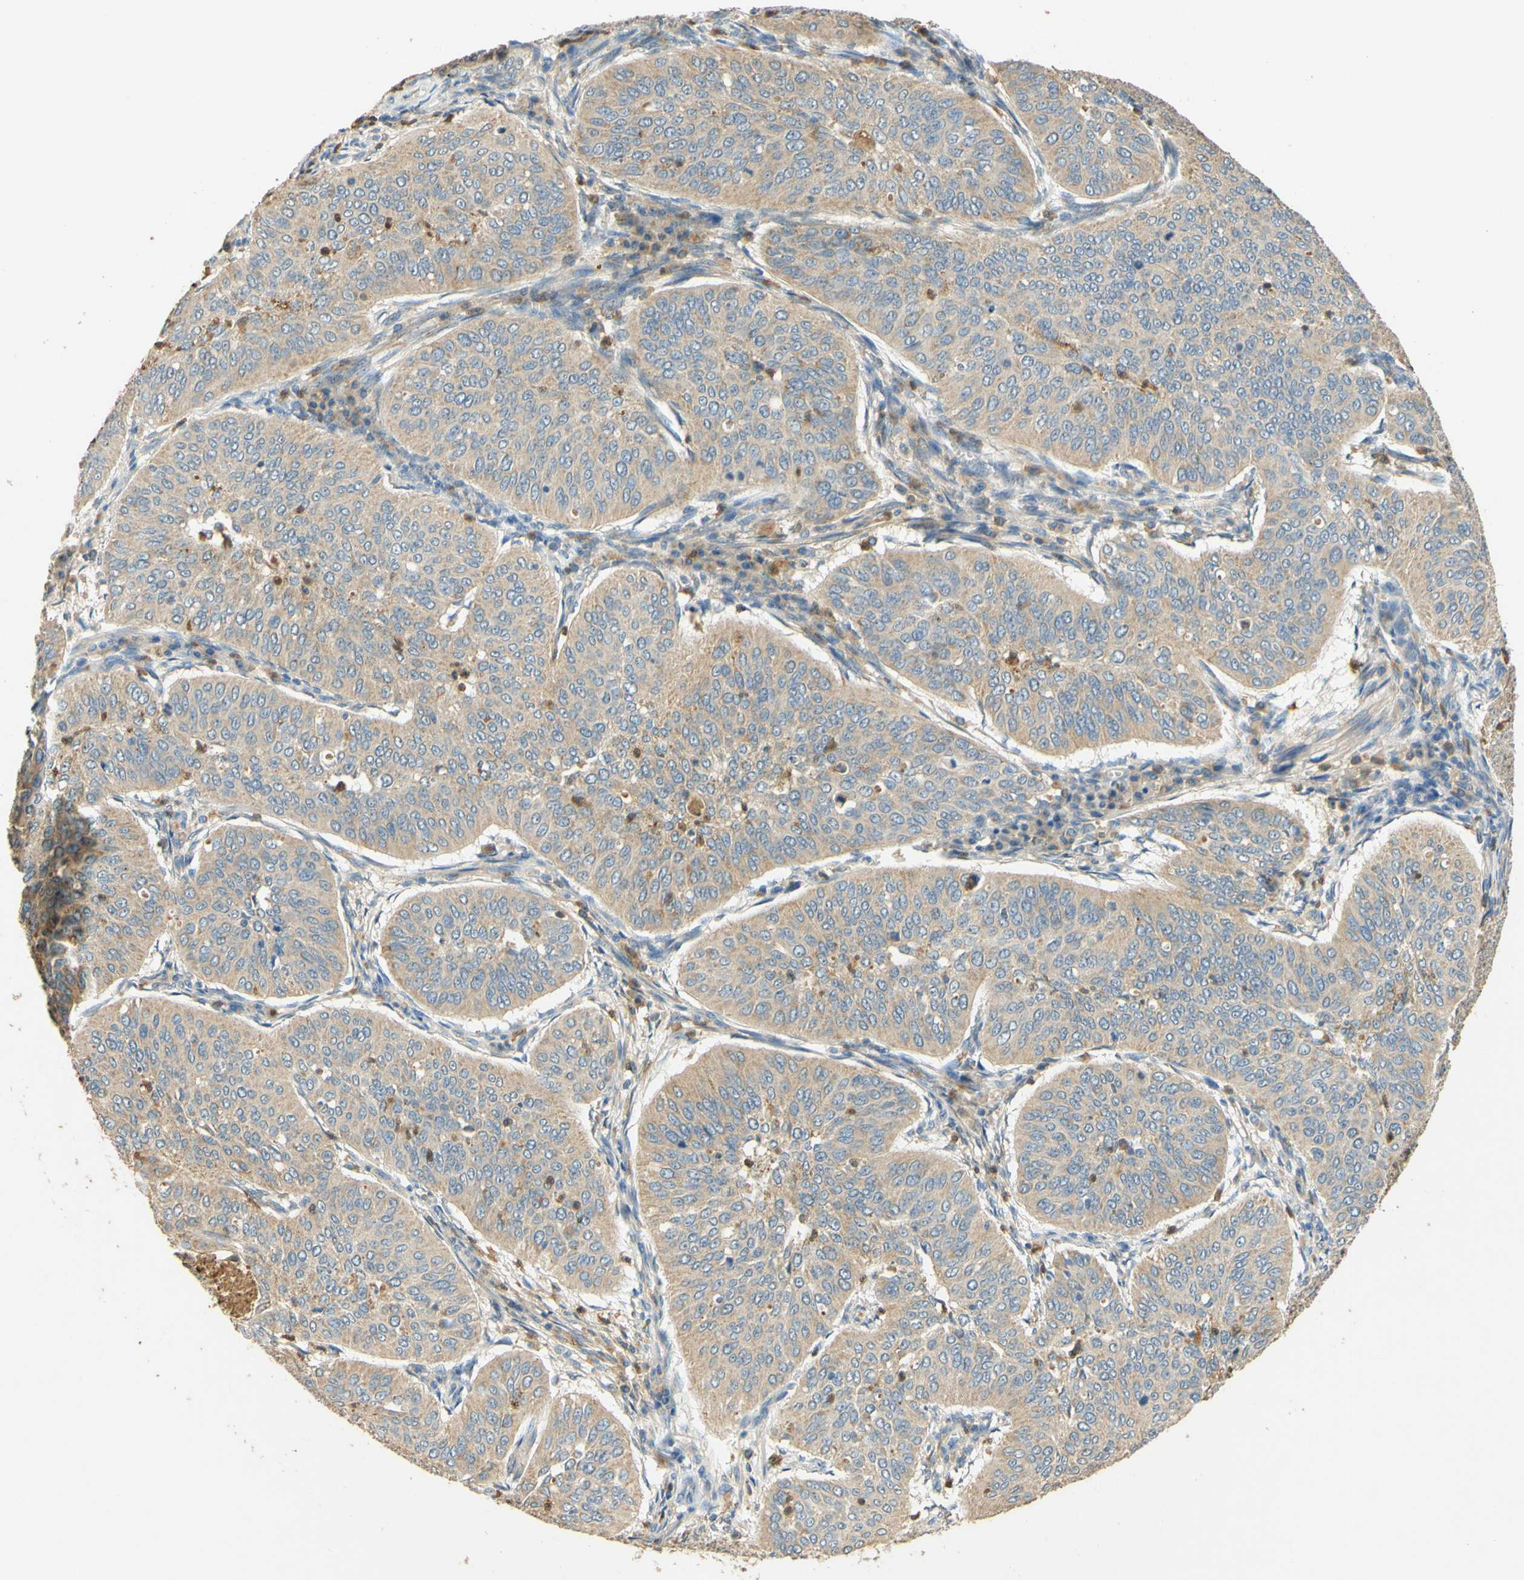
{"staining": {"intensity": "weak", "quantity": ">75%", "location": "cytoplasmic/membranous"}, "tissue": "cervical cancer", "cell_type": "Tumor cells", "image_type": "cancer", "snomed": [{"axis": "morphology", "description": "Normal tissue, NOS"}, {"axis": "morphology", "description": "Squamous cell carcinoma, NOS"}, {"axis": "topography", "description": "Cervix"}], "caption": "About >75% of tumor cells in human cervical squamous cell carcinoma show weak cytoplasmic/membranous protein expression as visualized by brown immunohistochemical staining.", "gene": "ENTREP2", "patient": {"sex": "female", "age": 39}}